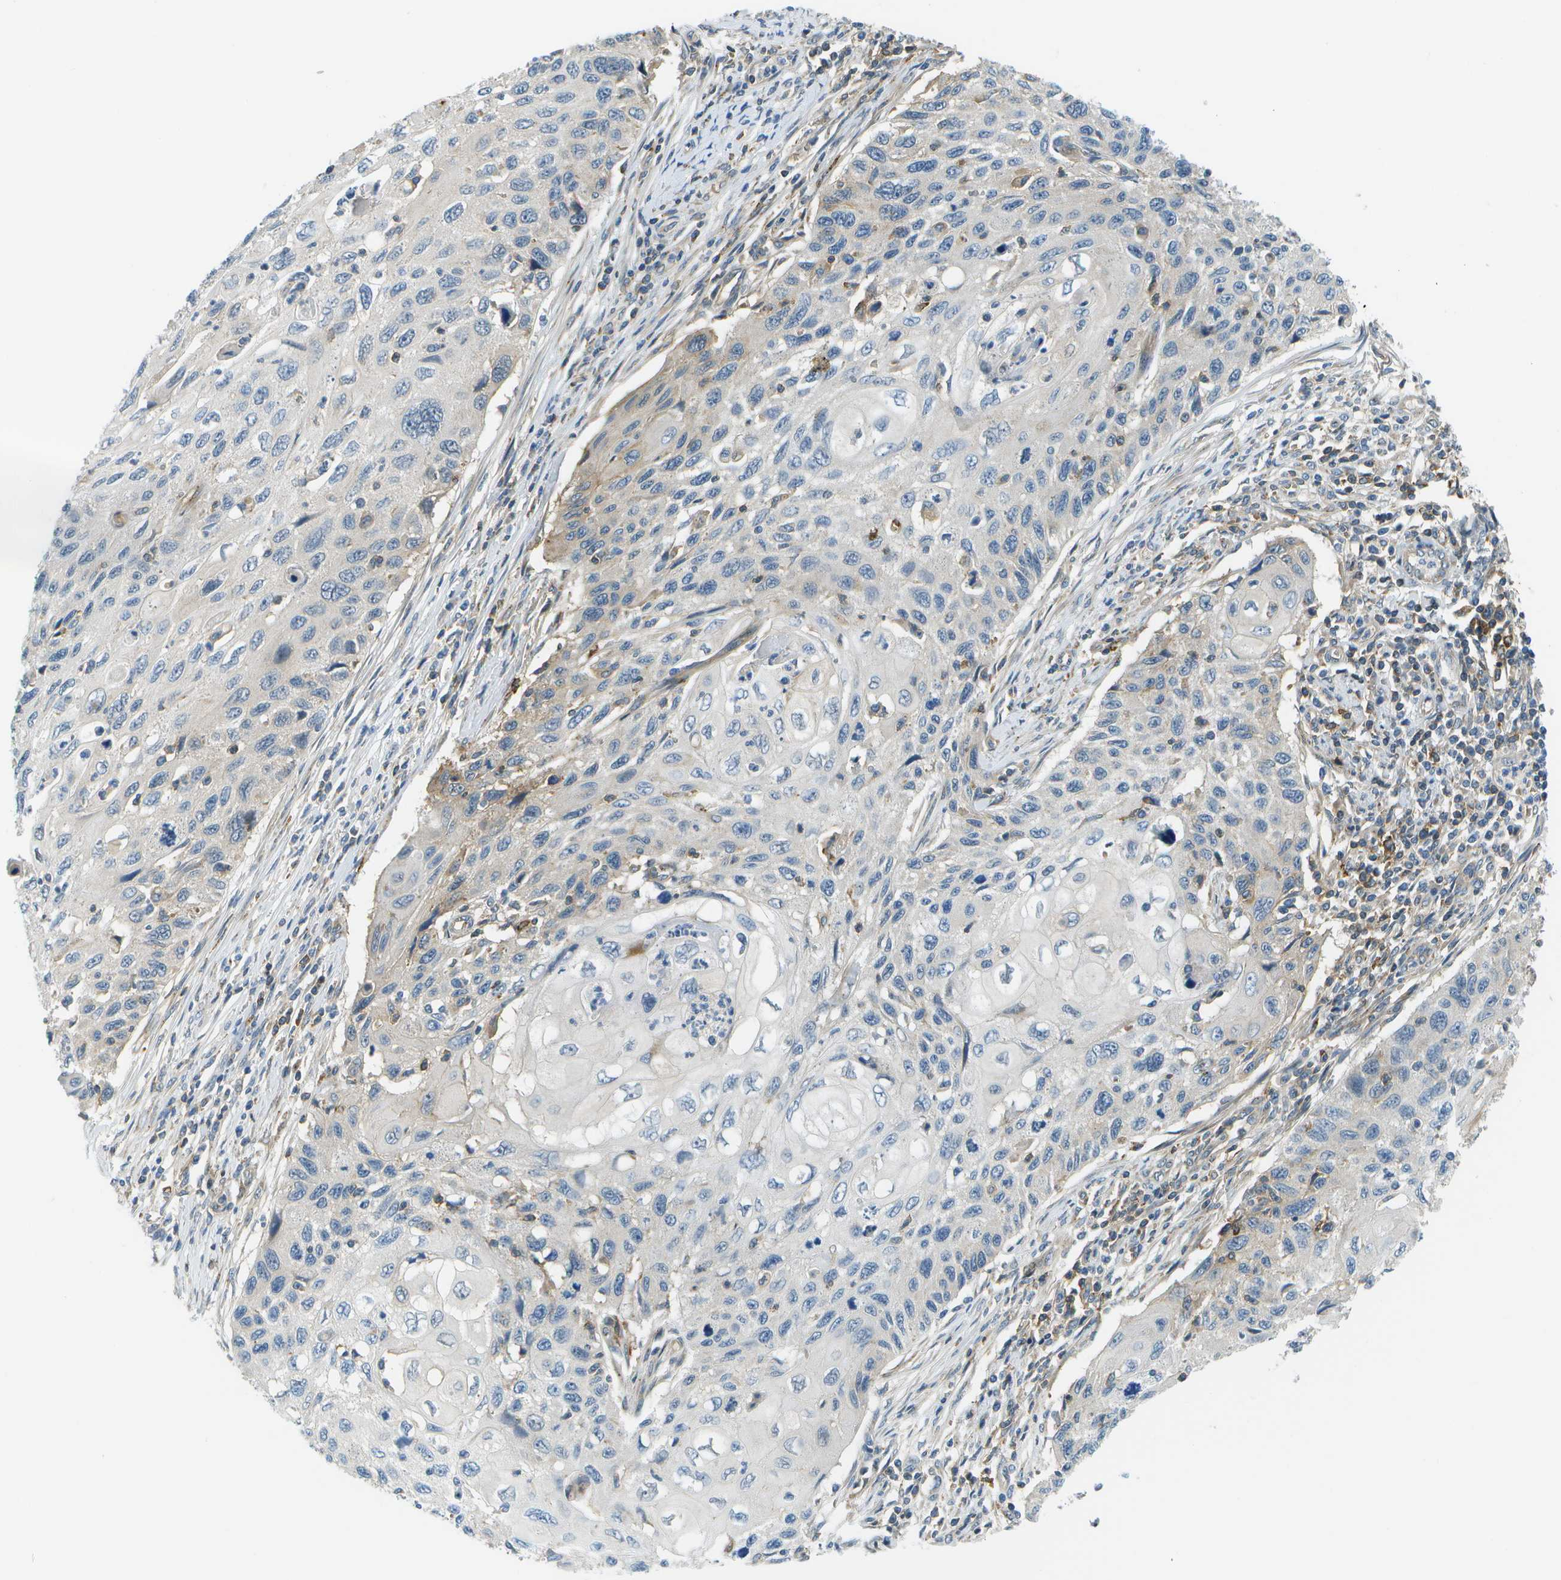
{"staining": {"intensity": "weak", "quantity": "<25%", "location": "cytoplasmic/membranous"}, "tissue": "cervical cancer", "cell_type": "Tumor cells", "image_type": "cancer", "snomed": [{"axis": "morphology", "description": "Squamous cell carcinoma, NOS"}, {"axis": "topography", "description": "Cervix"}], "caption": "Immunohistochemical staining of human cervical cancer (squamous cell carcinoma) reveals no significant expression in tumor cells.", "gene": "CTIF", "patient": {"sex": "female", "age": 70}}